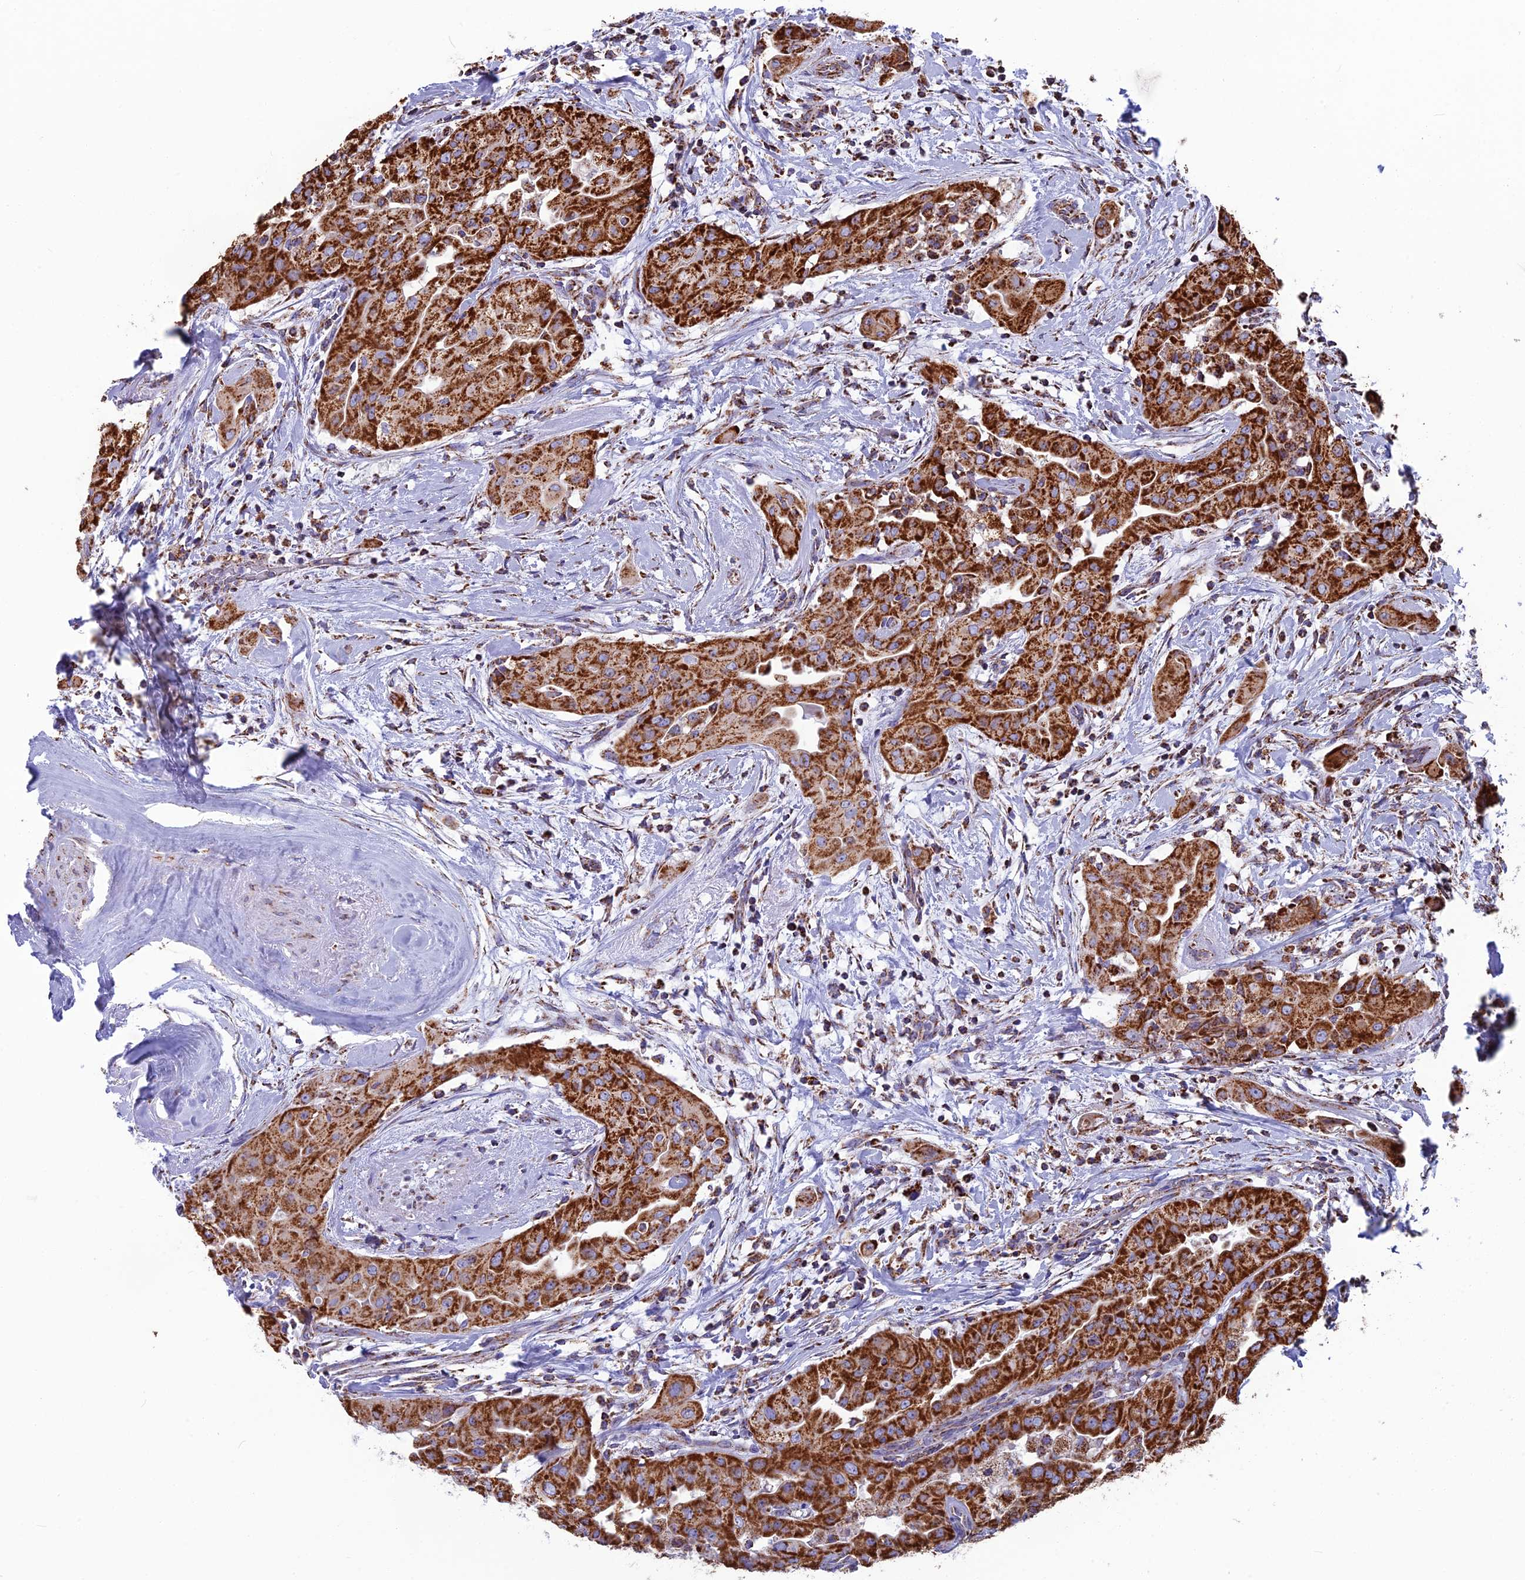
{"staining": {"intensity": "strong", "quantity": ">75%", "location": "cytoplasmic/membranous"}, "tissue": "thyroid cancer", "cell_type": "Tumor cells", "image_type": "cancer", "snomed": [{"axis": "morphology", "description": "Papillary adenocarcinoma, NOS"}, {"axis": "topography", "description": "Thyroid gland"}], "caption": "The micrograph displays a brown stain indicating the presence of a protein in the cytoplasmic/membranous of tumor cells in papillary adenocarcinoma (thyroid).", "gene": "CS", "patient": {"sex": "female", "age": 59}}